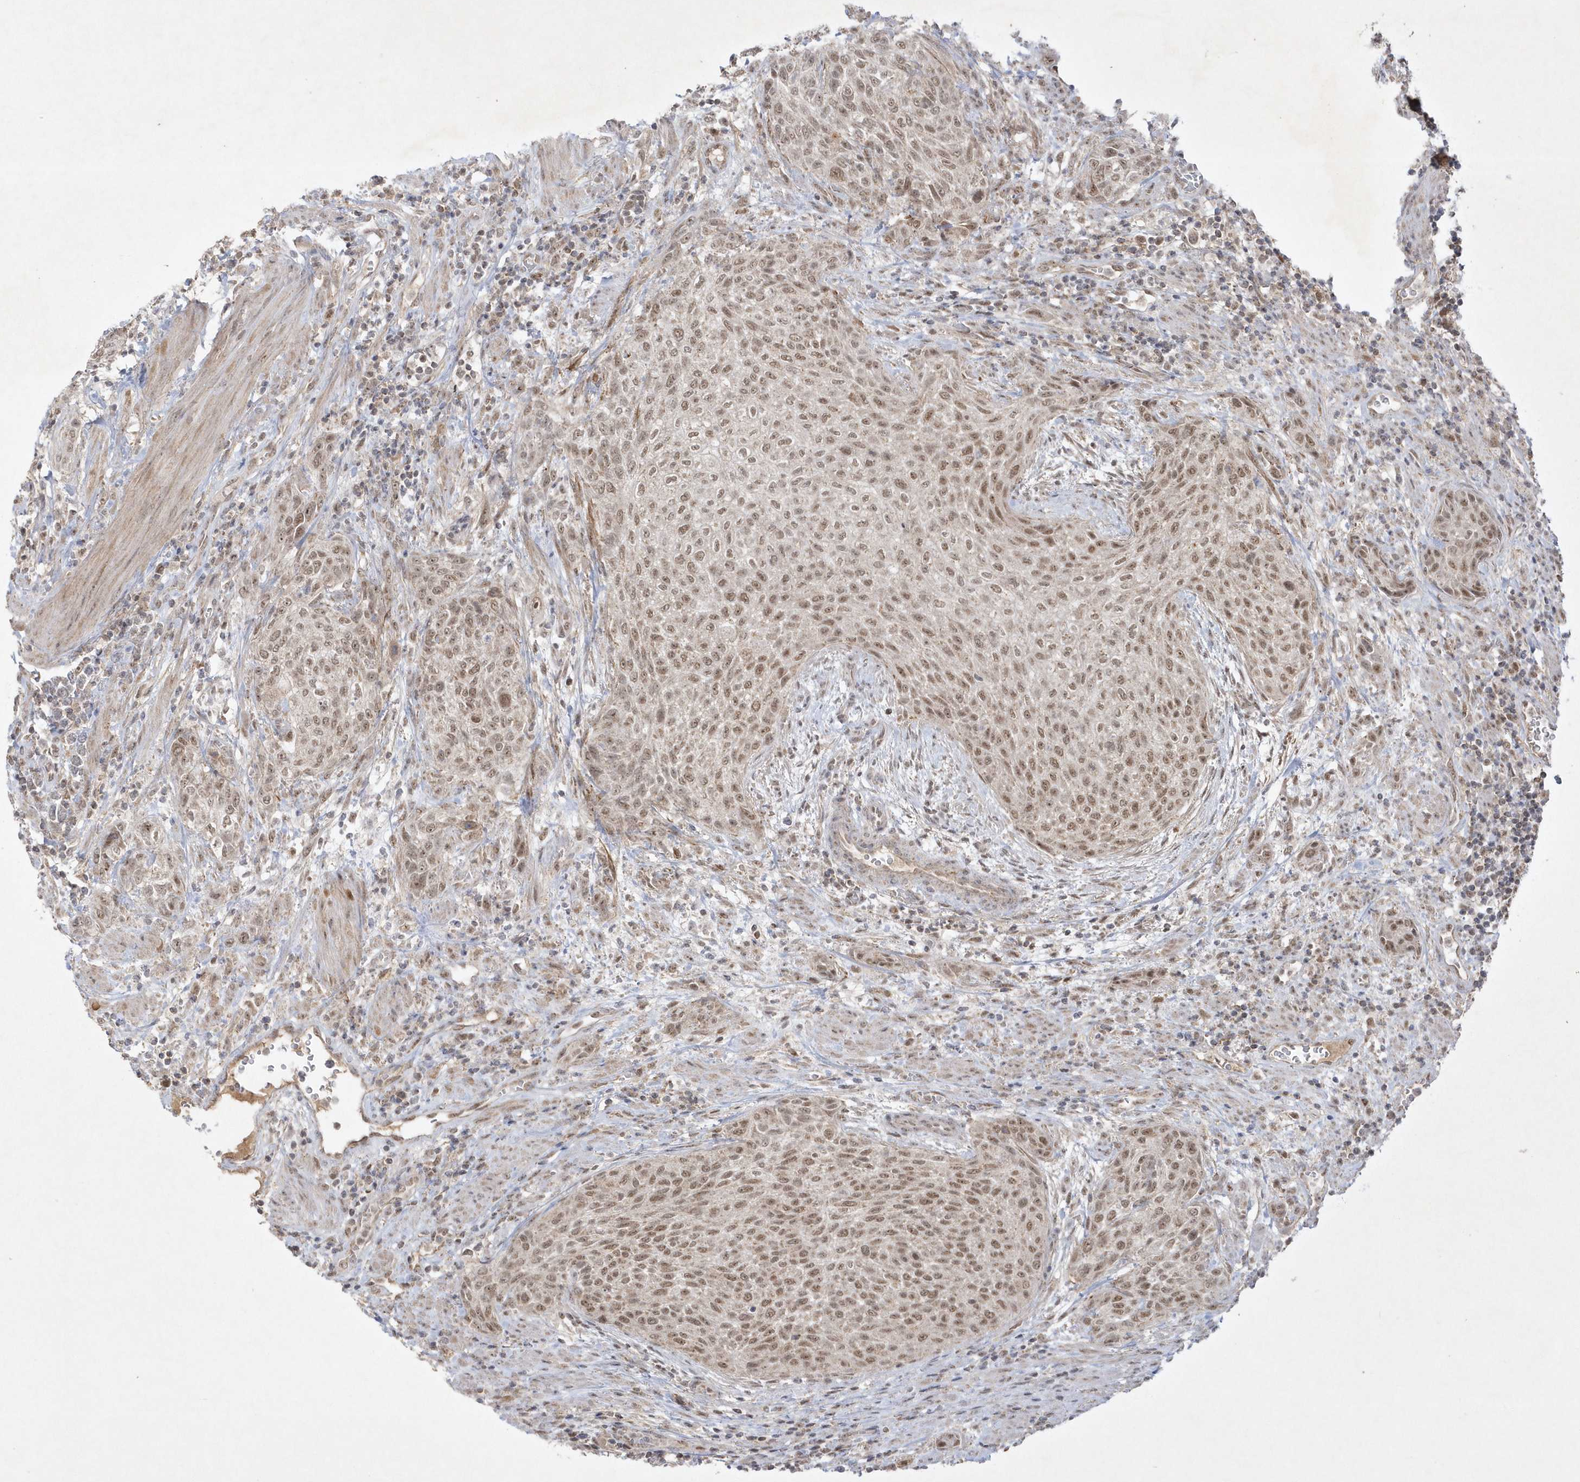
{"staining": {"intensity": "moderate", "quantity": ">75%", "location": "nuclear"}, "tissue": "urothelial cancer", "cell_type": "Tumor cells", "image_type": "cancer", "snomed": [{"axis": "morphology", "description": "Urothelial carcinoma, High grade"}, {"axis": "topography", "description": "Urinary bladder"}], "caption": "This is an image of IHC staining of urothelial cancer, which shows moderate staining in the nuclear of tumor cells.", "gene": "CPSF3", "patient": {"sex": "male", "age": 35}}